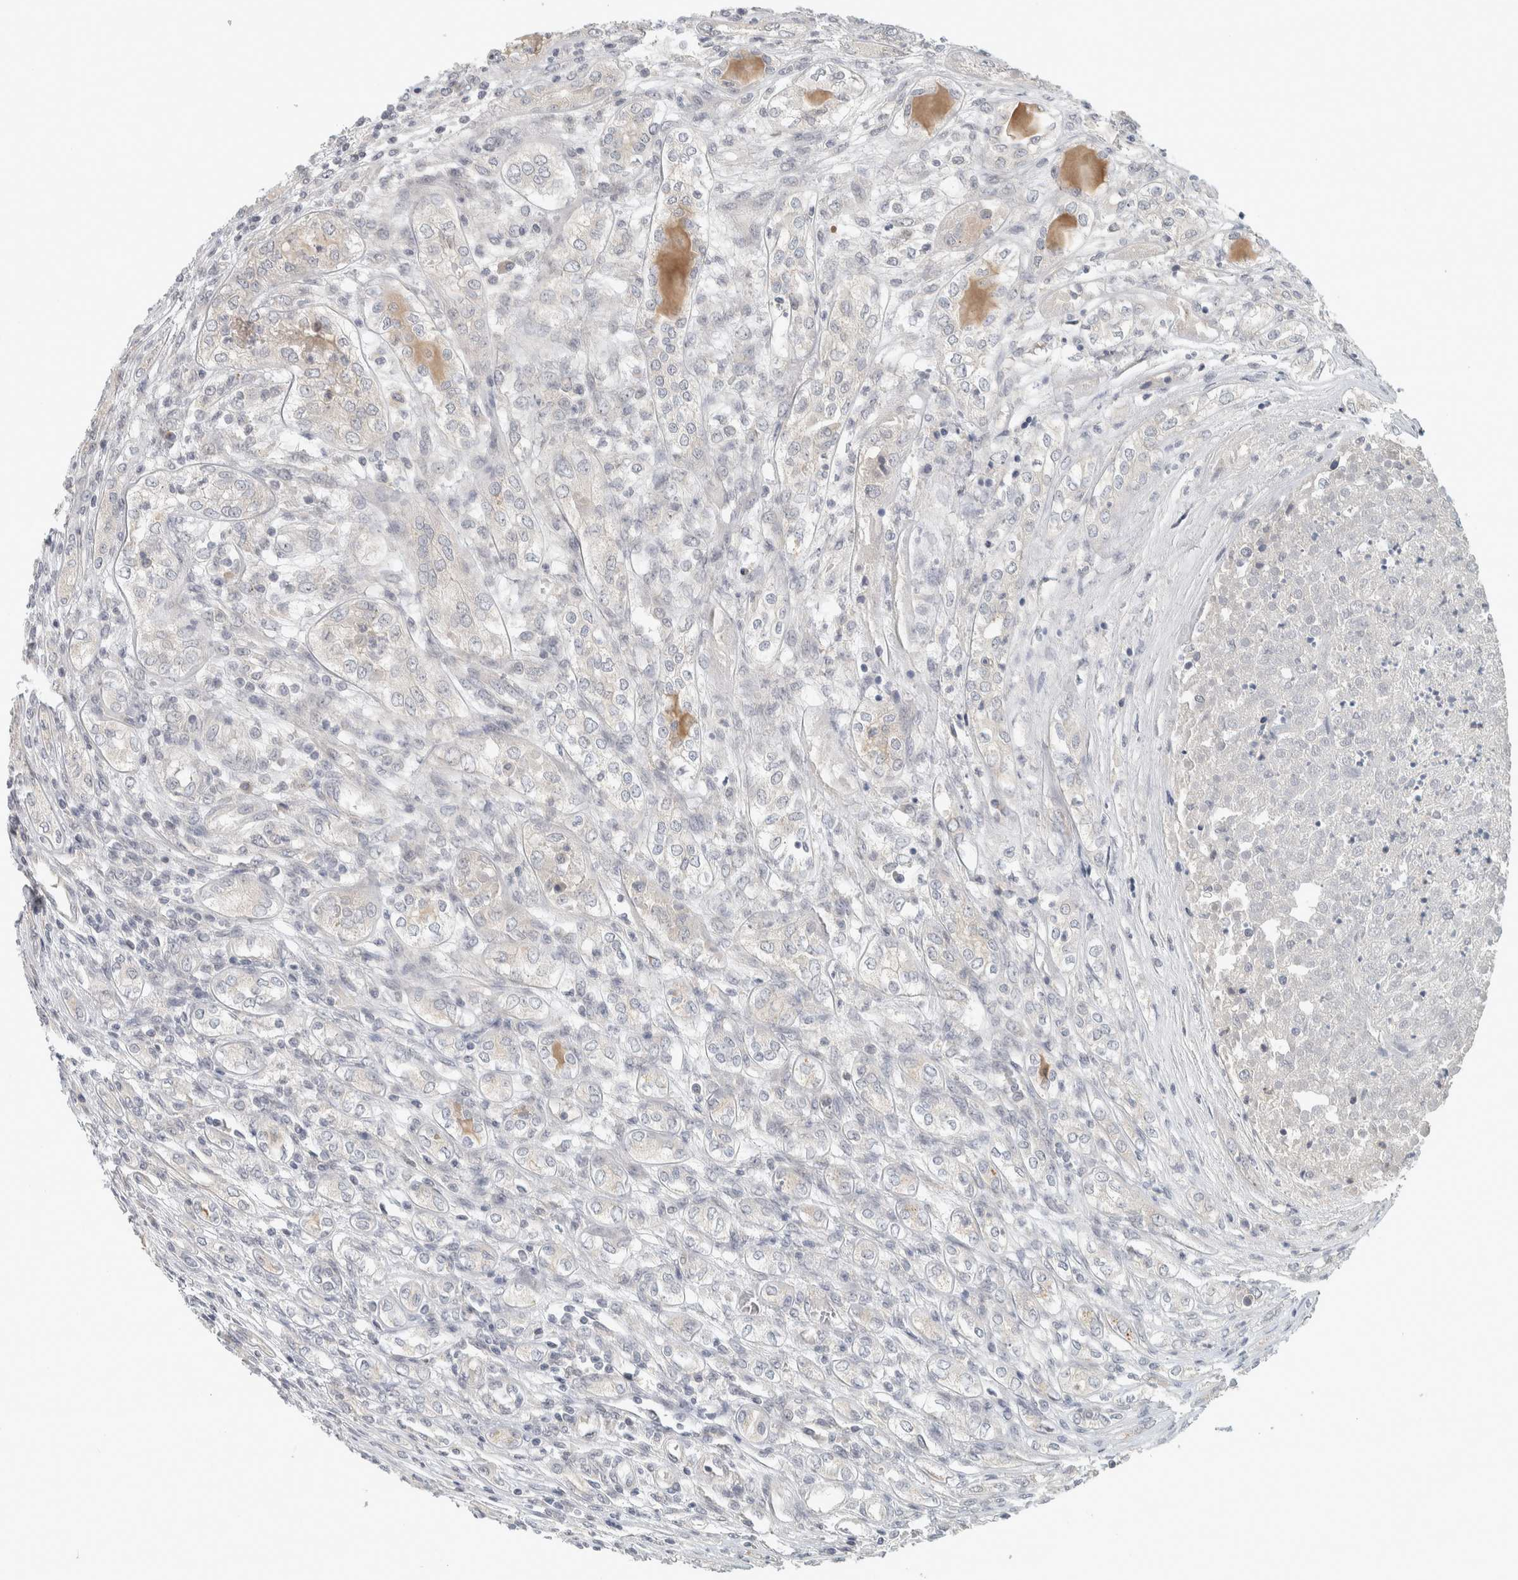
{"staining": {"intensity": "negative", "quantity": "none", "location": "none"}, "tissue": "renal cancer", "cell_type": "Tumor cells", "image_type": "cancer", "snomed": [{"axis": "morphology", "description": "Adenocarcinoma, NOS"}, {"axis": "topography", "description": "Kidney"}], "caption": "There is no significant positivity in tumor cells of renal cancer (adenocarcinoma).", "gene": "AFP", "patient": {"sex": "female", "age": 54}}